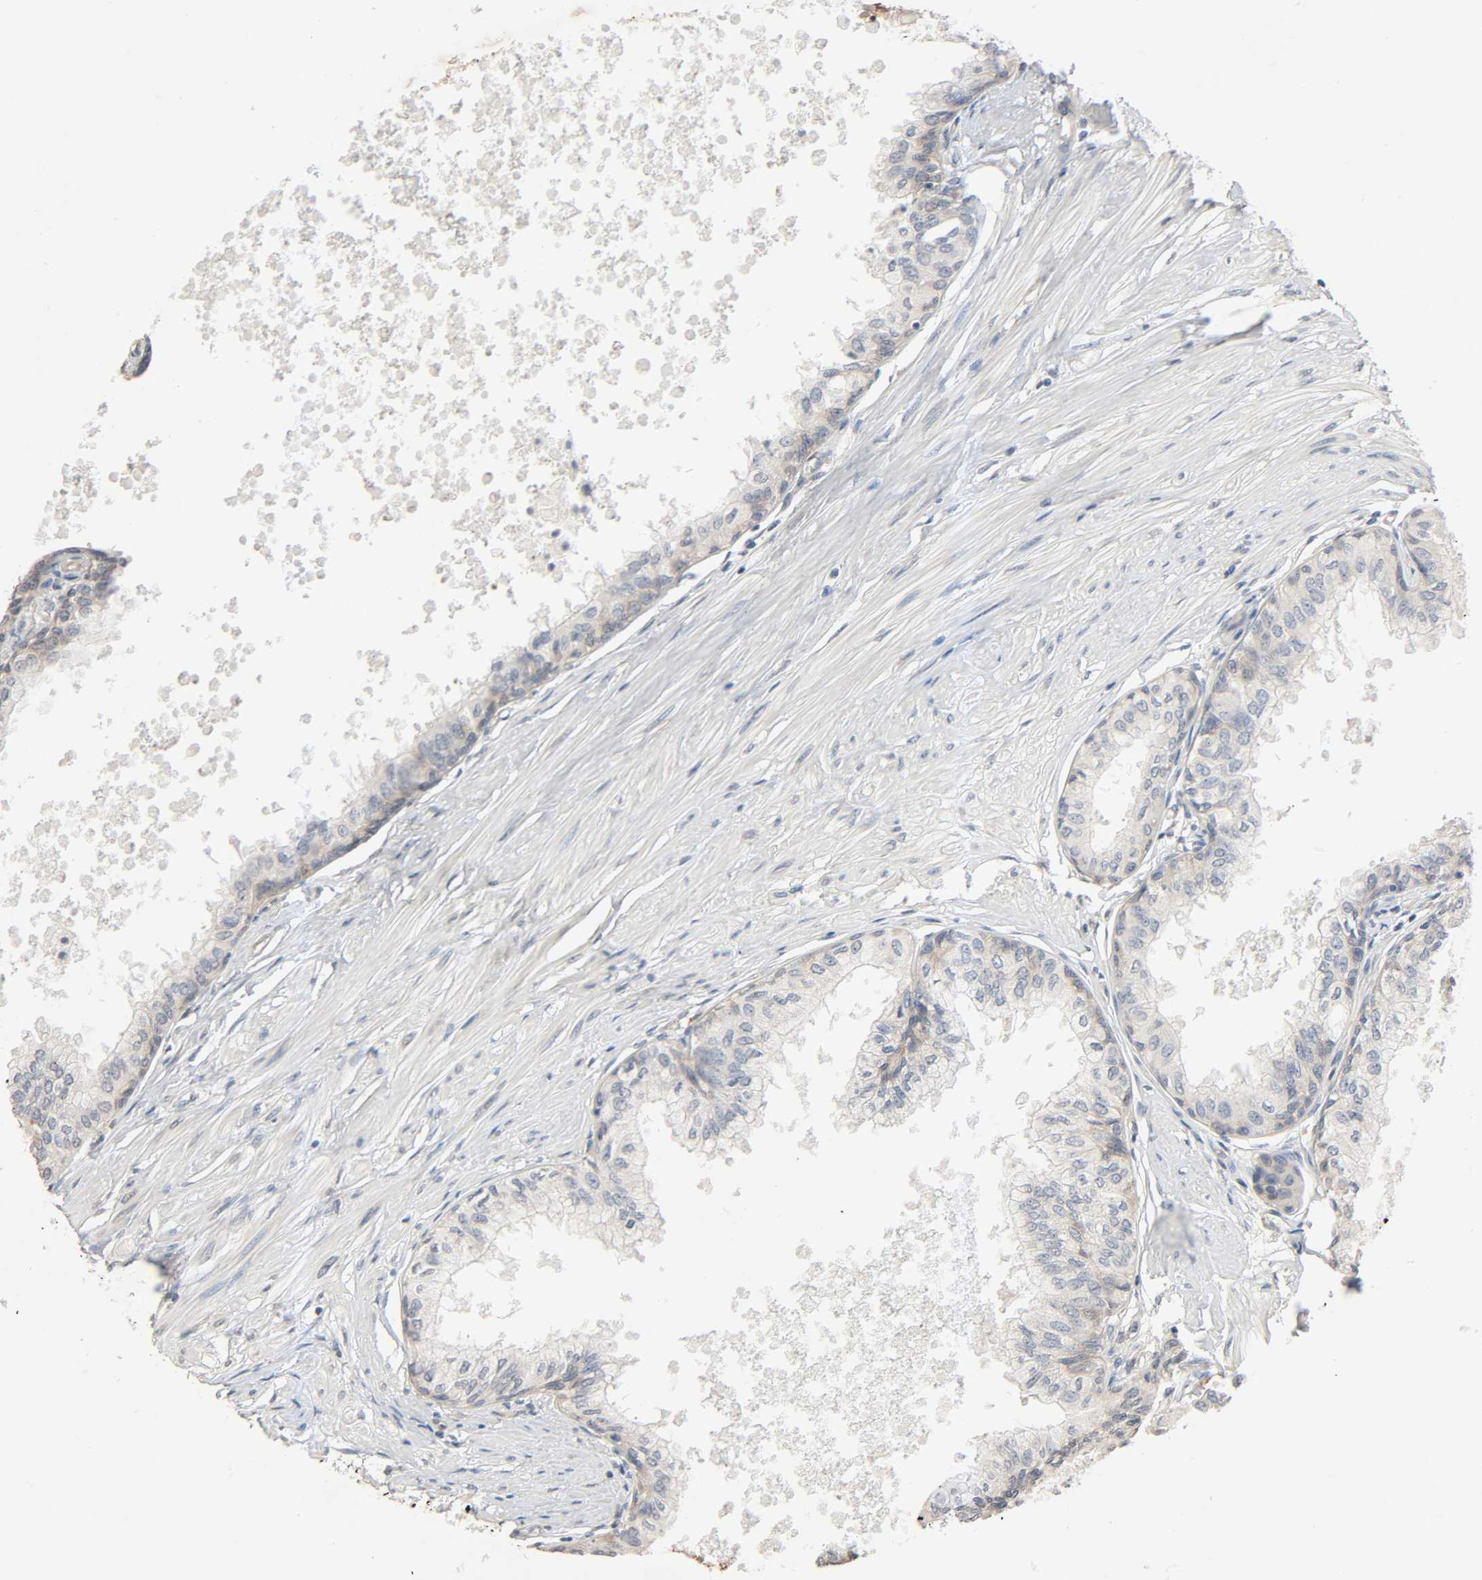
{"staining": {"intensity": "weak", "quantity": "25%-75%", "location": "cytoplasmic/membranous"}, "tissue": "prostate", "cell_type": "Glandular cells", "image_type": "normal", "snomed": [{"axis": "morphology", "description": "Normal tissue, NOS"}, {"axis": "topography", "description": "Prostate"}, {"axis": "topography", "description": "Seminal veicle"}], "caption": "Immunohistochemical staining of normal prostate demonstrates low levels of weak cytoplasmic/membranous staining in about 25%-75% of glandular cells.", "gene": "PTK2", "patient": {"sex": "male", "age": 60}}